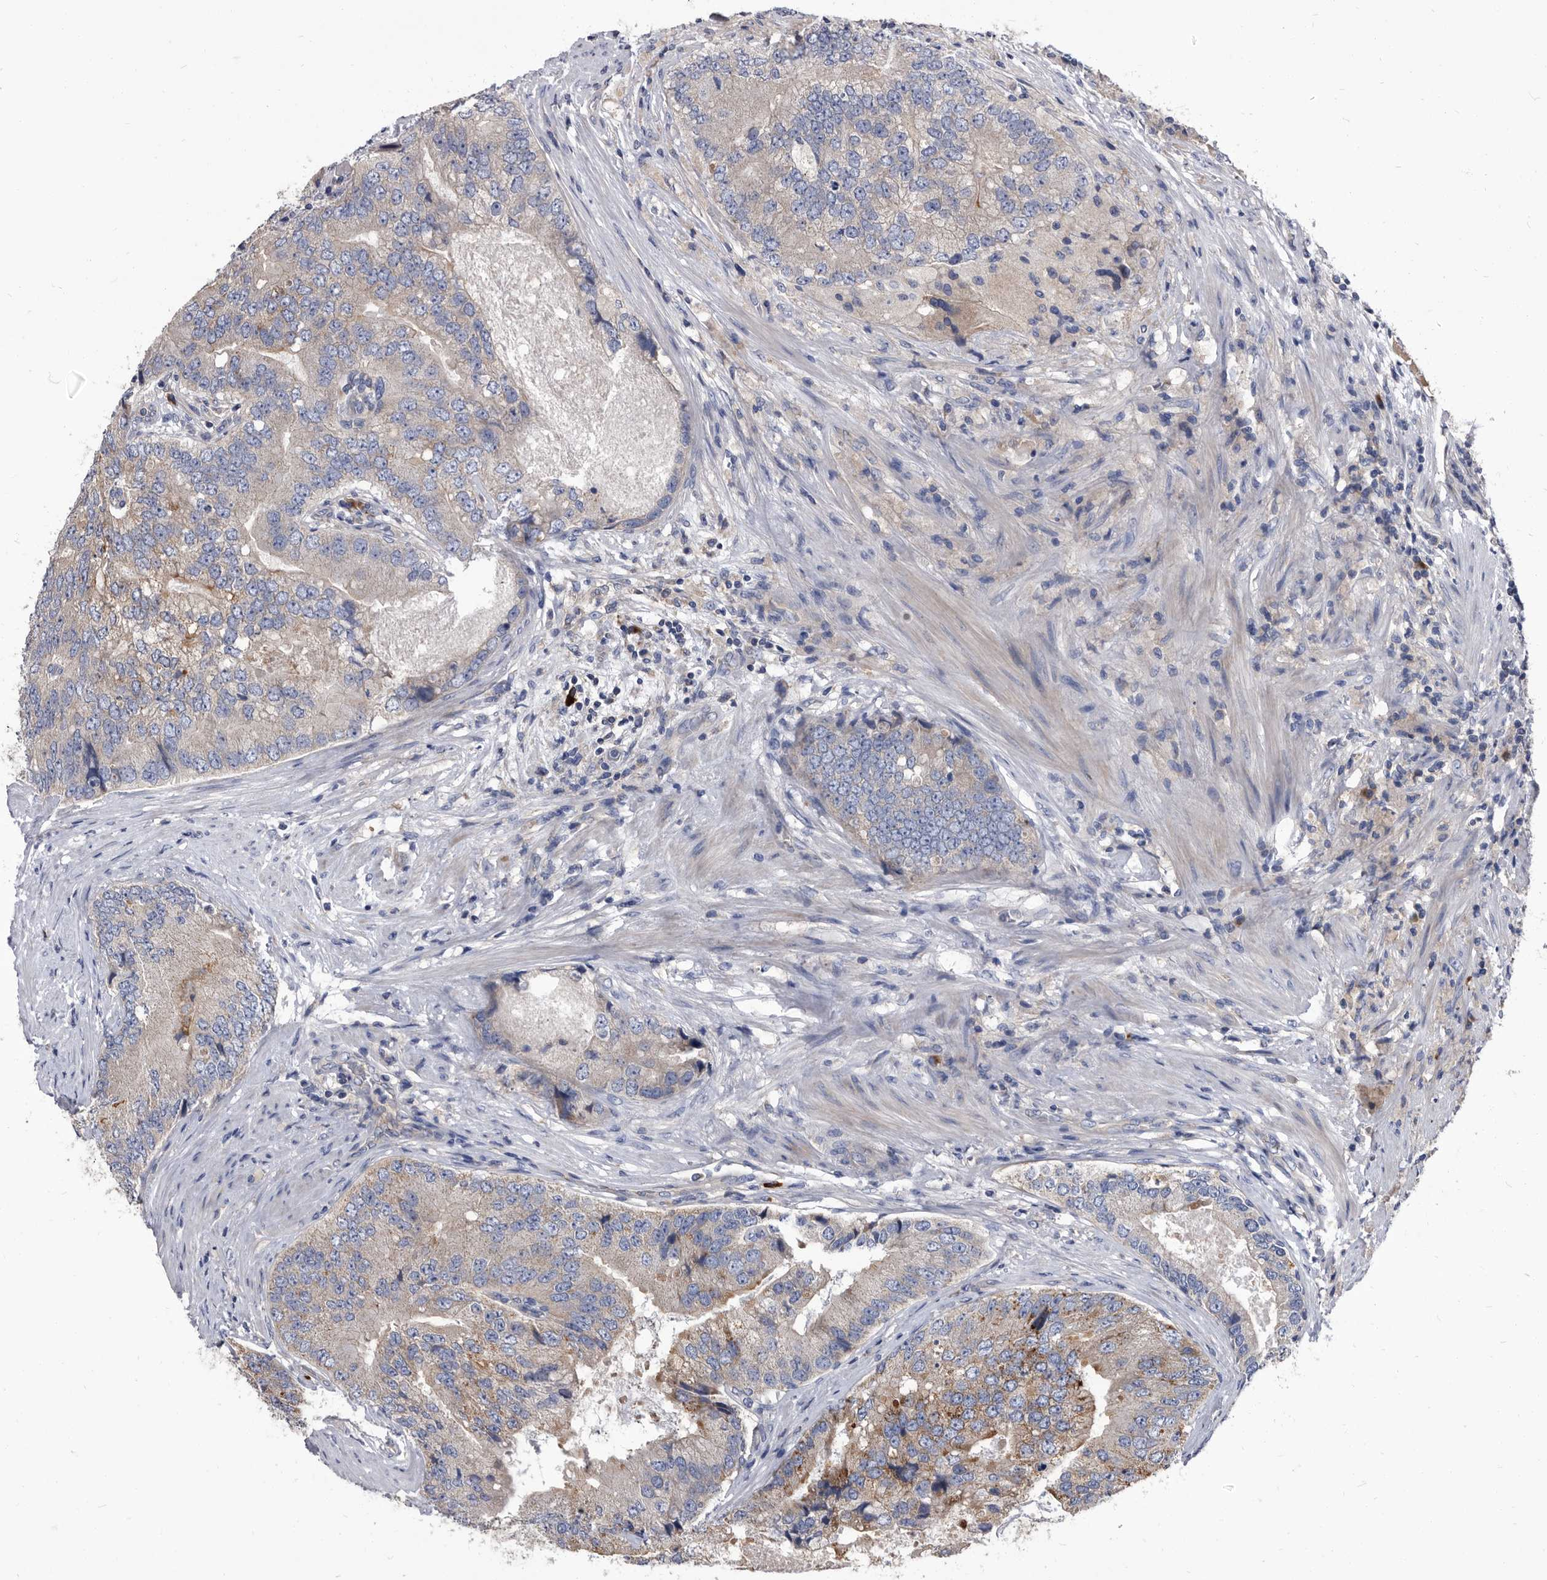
{"staining": {"intensity": "weak", "quantity": "<25%", "location": "cytoplasmic/membranous"}, "tissue": "prostate cancer", "cell_type": "Tumor cells", "image_type": "cancer", "snomed": [{"axis": "morphology", "description": "Adenocarcinoma, High grade"}, {"axis": "topography", "description": "Prostate"}], "caption": "This is an IHC histopathology image of human prostate cancer. There is no expression in tumor cells.", "gene": "DTNBP1", "patient": {"sex": "male", "age": 70}}